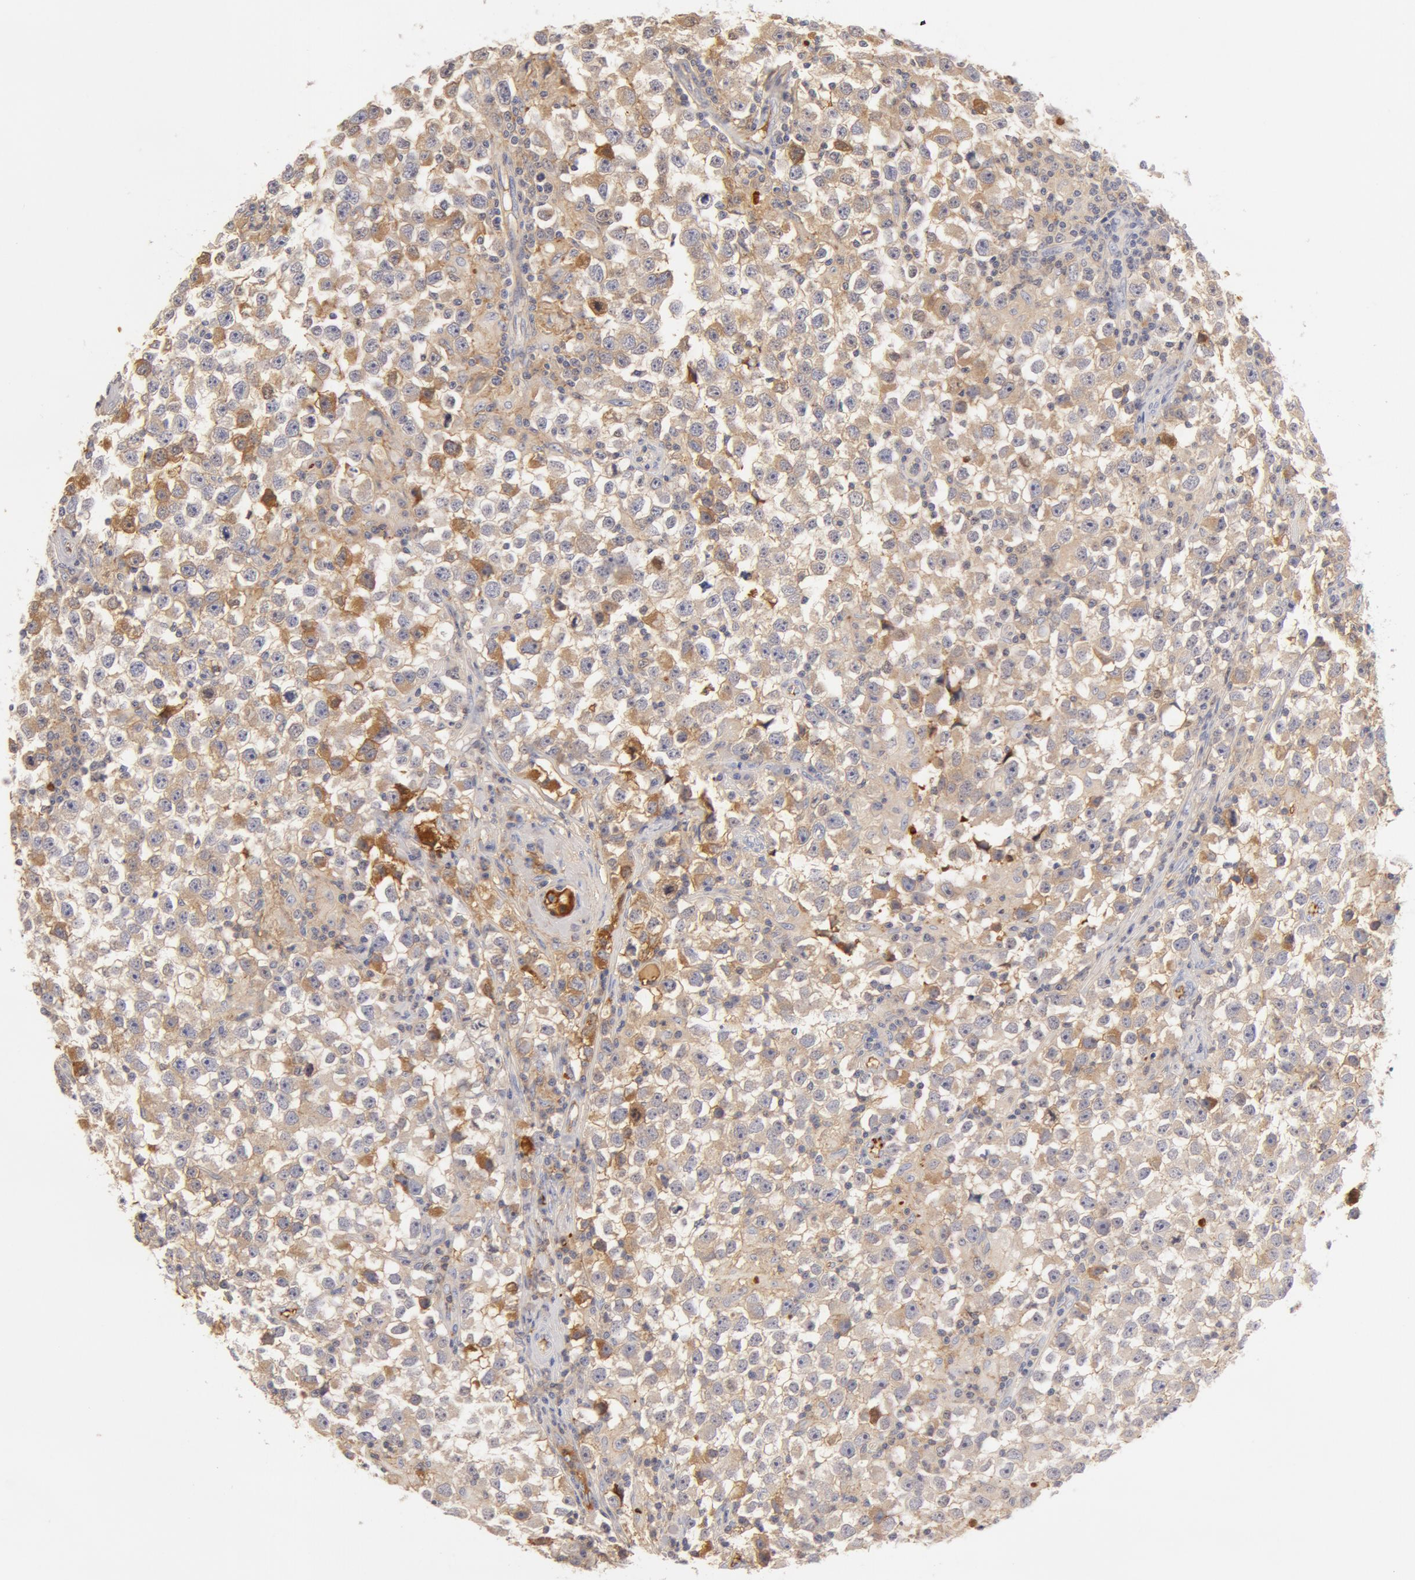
{"staining": {"intensity": "weak", "quantity": "<25%", "location": "cytoplasmic/membranous"}, "tissue": "testis cancer", "cell_type": "Tumor cells", "image_type": "cancer", "snomed": [{"axis": "morphology", "description": "Seminoma, NOS"}, {"axis": "topography", "description": "Testis"}], "caption": "Protein analysis of seminoma (testis) shows no significant expression in tumor cells.", "gene": "AHSG", "patient": {"sex": "male", "age": 33}}